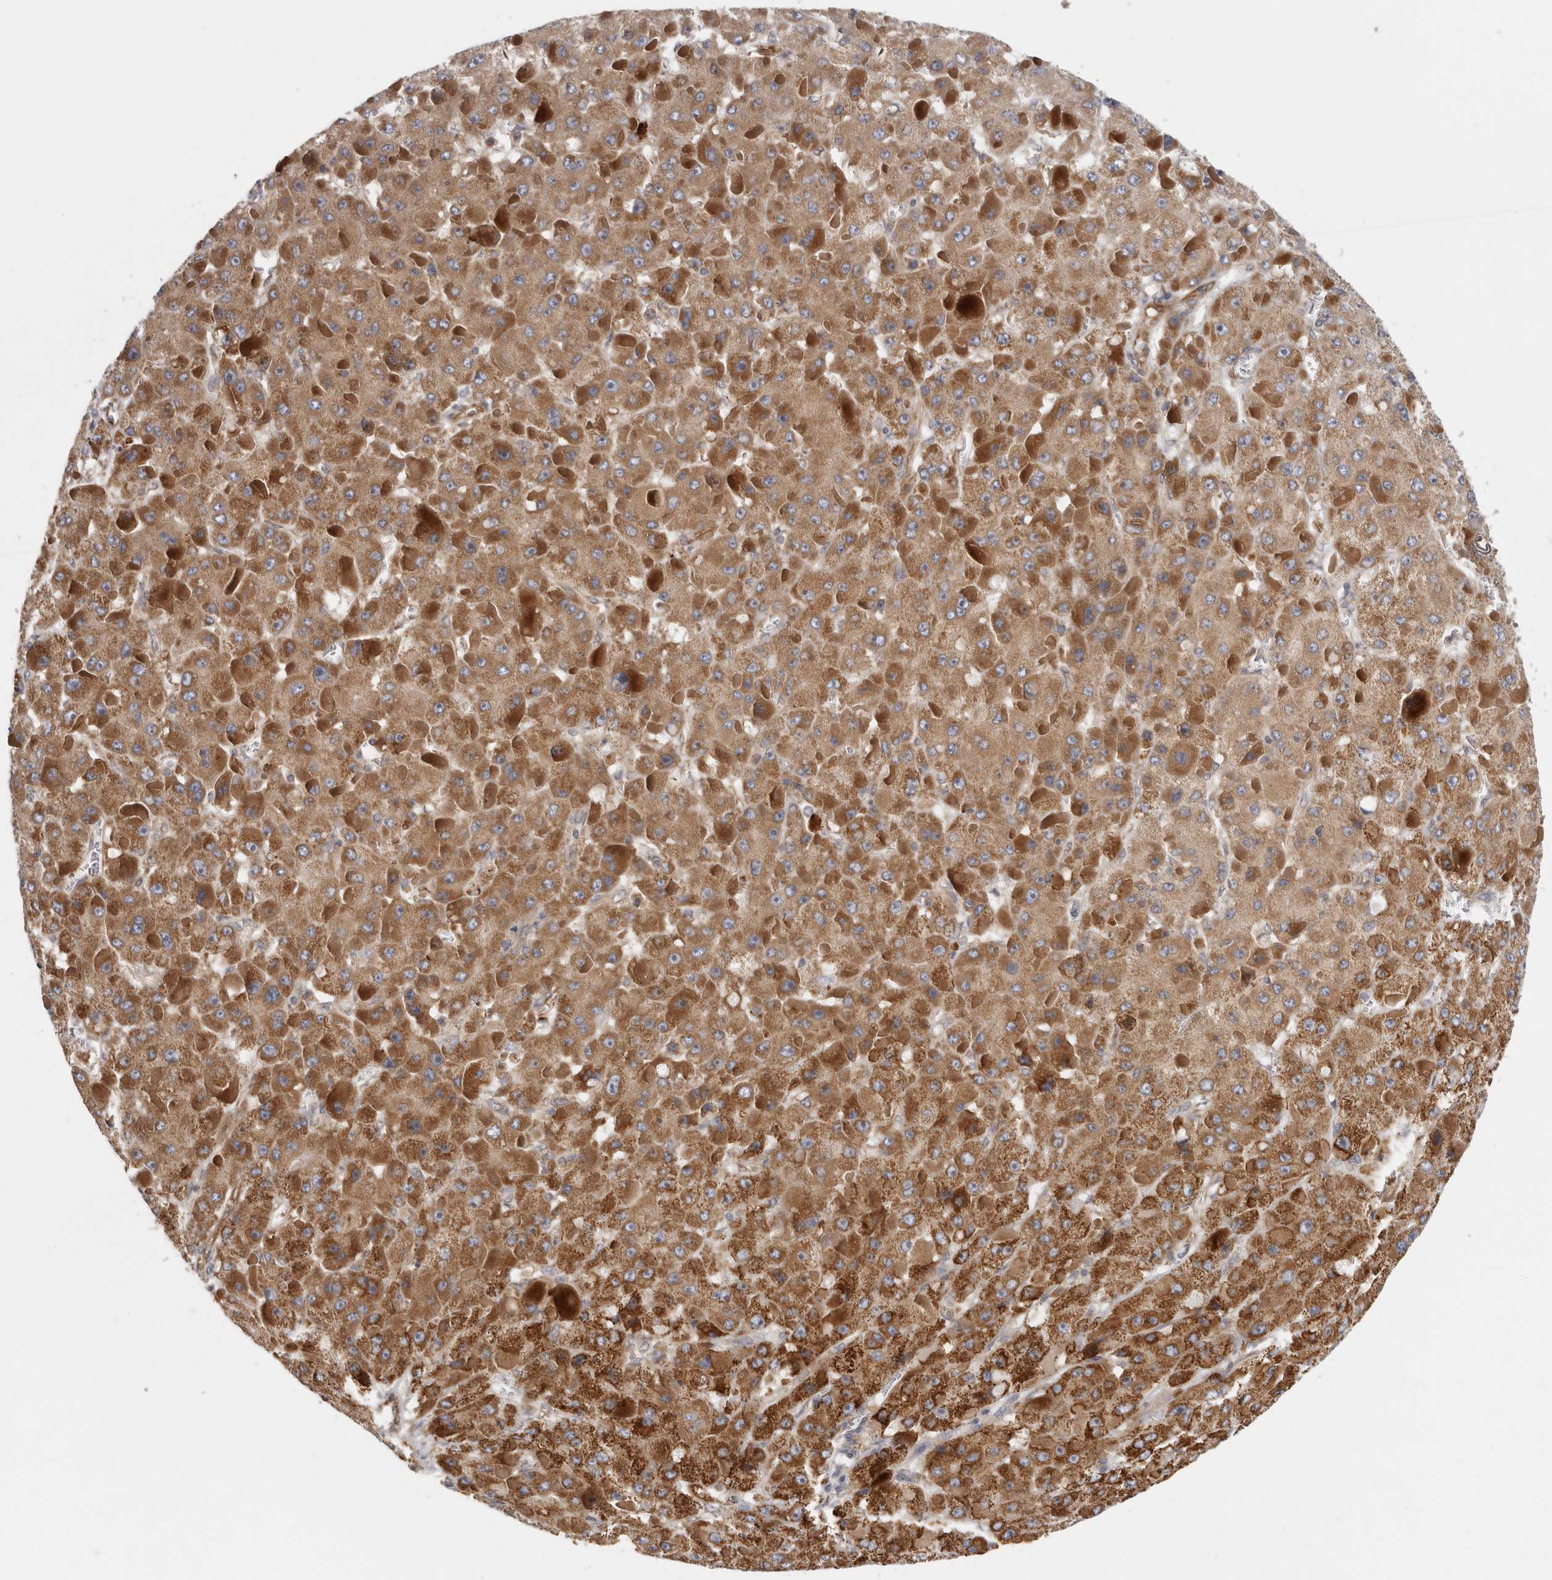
{"staining": {"intensity": "moderate", "quantity": ">75%", "location": "cytoplasmic/membranous"}, "tissue": "liver cancer", "cell_type": "Tumor cells", "image_type": "cancer", "snomed": [{"axis": "morphology", "description": "Carcinoma, Hepatocellular, NOS"}, {"axis": "topography", "description": "Liver"}], "caption": "The immunohistochemical stain labels moderate cytoplasmic/membranous positivity in tumor cells of liver cancer (hepatocellular carcinoma) tissue.", "gene": "BCAP29", "patient": {"sex": "female", "age": 73}}